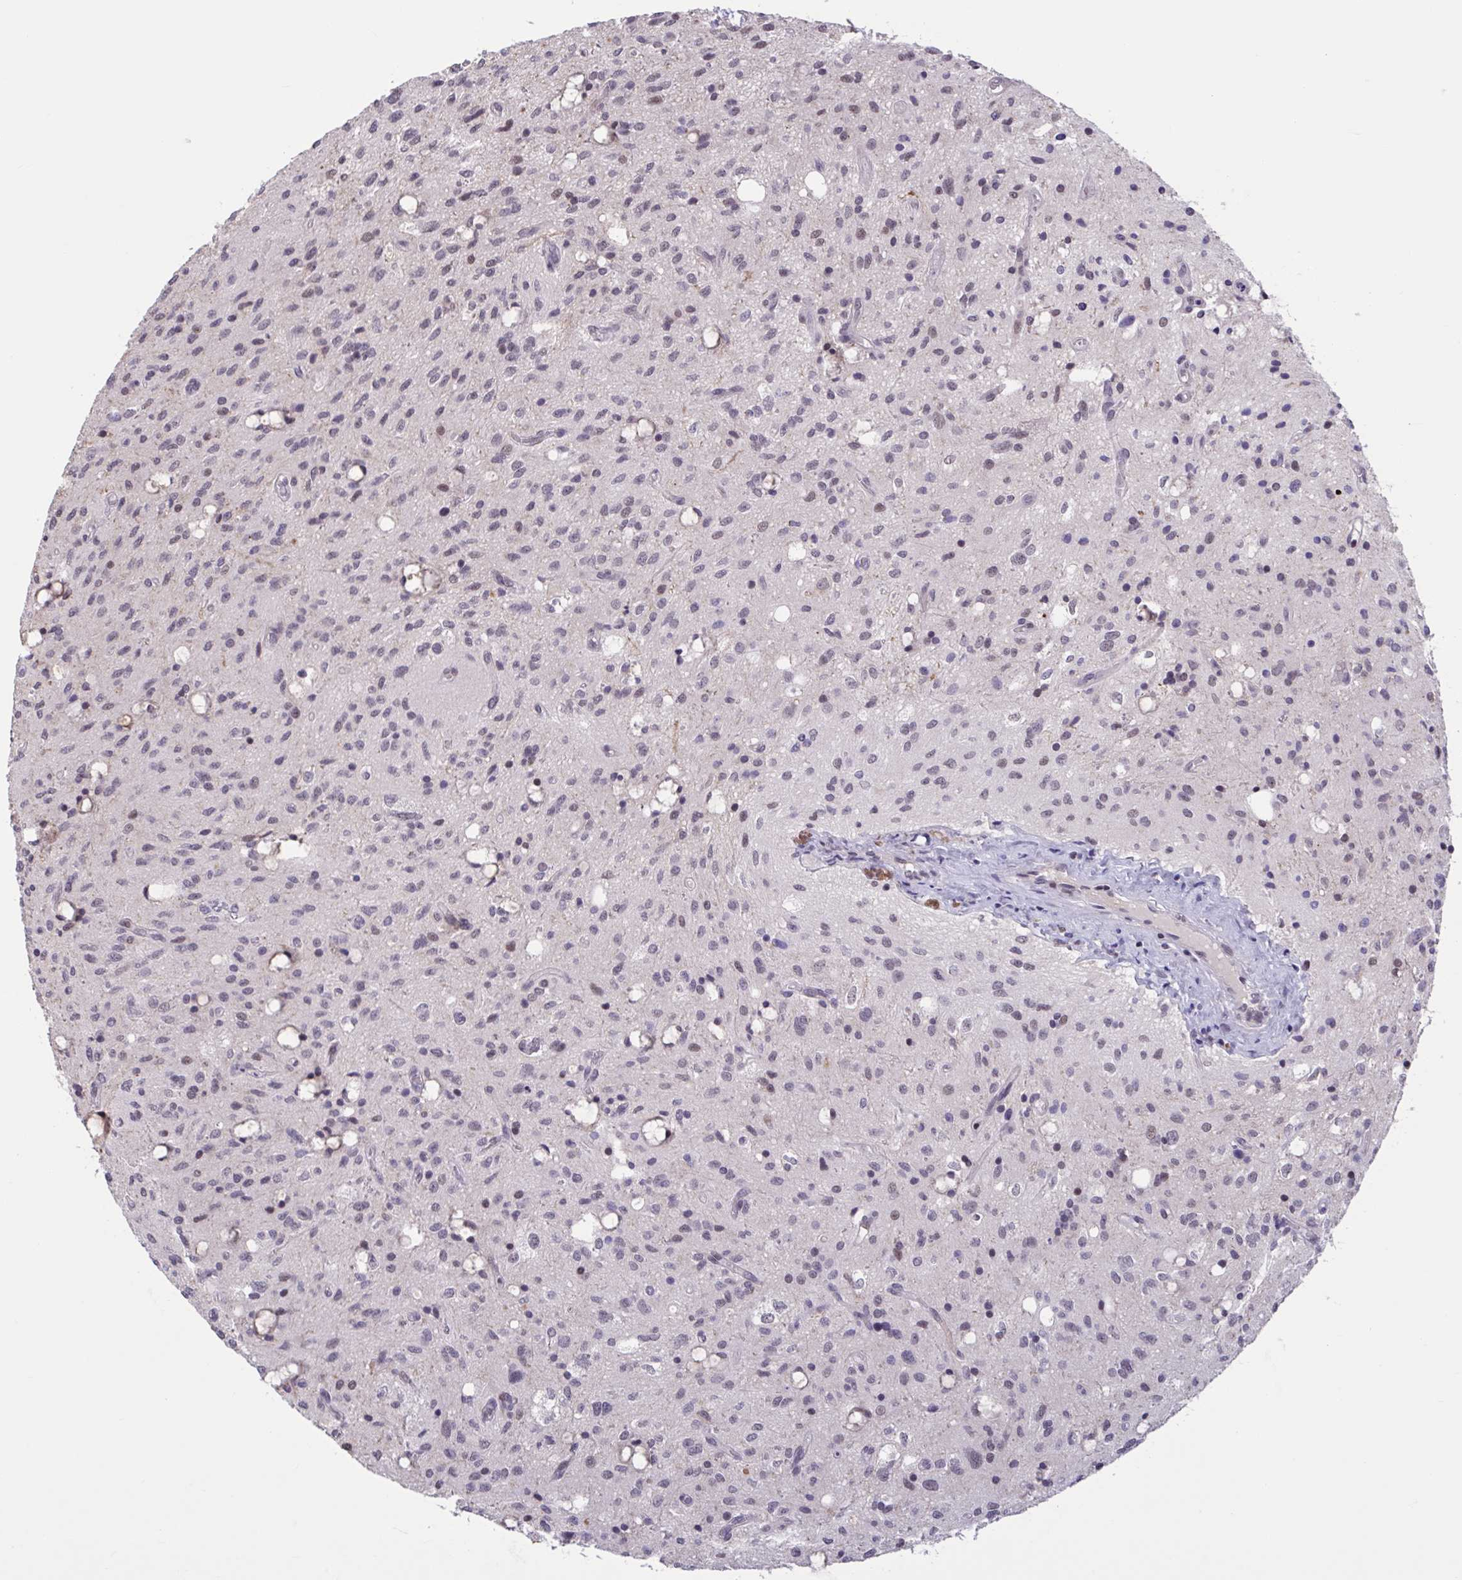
{"staining": {"intensity": "negative", "quantity": "none", "location": "none"}, "tissue": "glioma", "cell_type": "Tumor cells", "image_type": "cancer", "snomed": [{"axis": "morphology", "description": "Glioma, malignant, Low grade"}, {"axis": "topography", "description": "Brain"}], "caption": "High magnification brightfield microscopy of glioma stained with DAB (brown) and counterstained with hematoxylin (blue): tumor cells show no significant expression.", "gene": "ZNF414", "patient": {"sex": "female", "age": 58}}